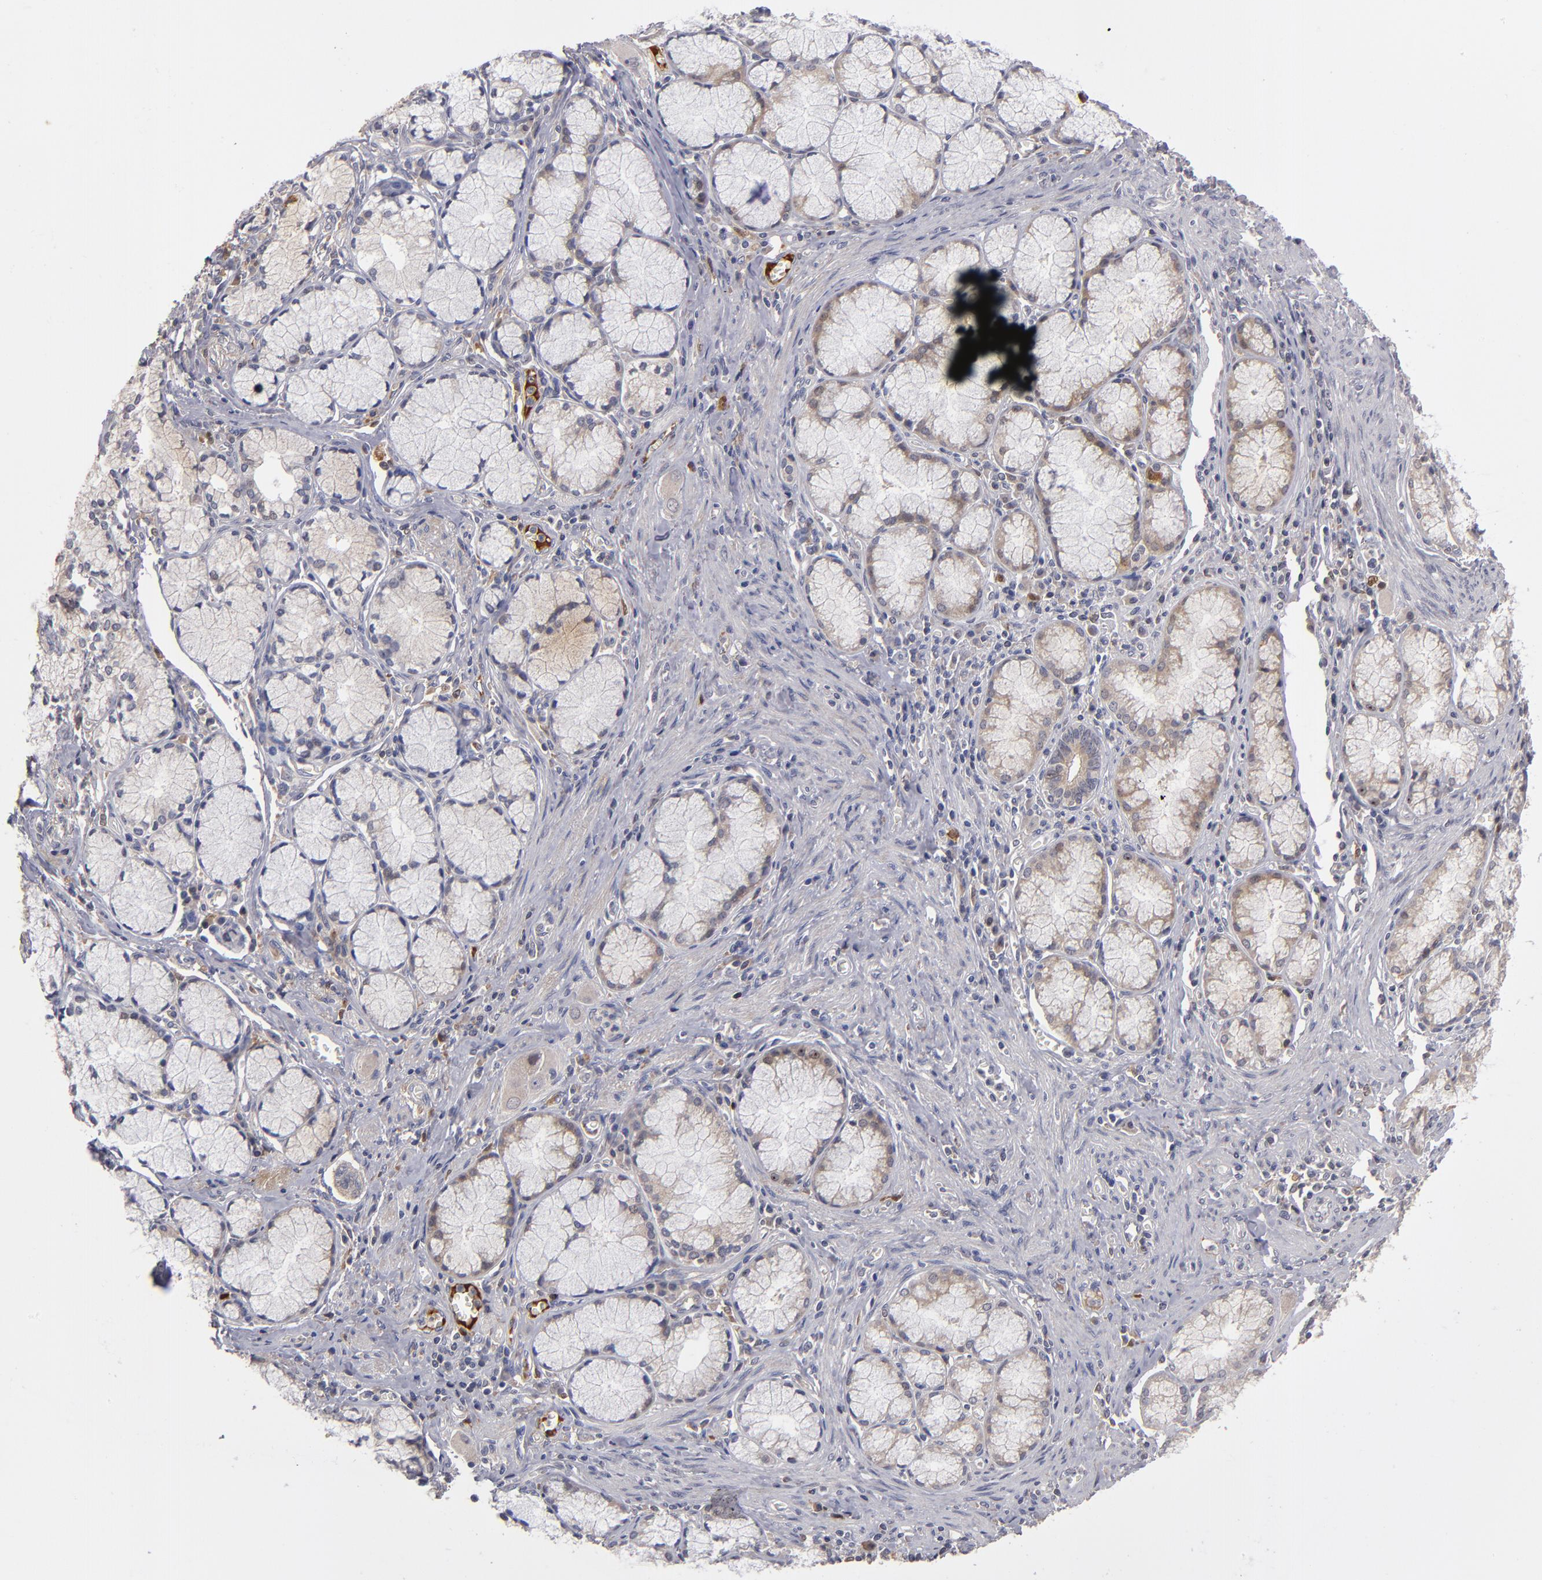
{"staining": {"intensity": "weak", "quantity": "<25%", "location": "cytoplasmic/membranous"}, "tissue": "pancreatic cancer", "cell_type": "Tumor cells", "image_type": "cancer", "snomed": [{"axis": "morphology", "description": "Adenocarcinoma, NOS"}, {"axis": "topography", "description": "Pancreas"}], "caption": "An IHC histopathology image of pancreatic cancer (adenocarcinoma) is shown. There is no staining in tumor cells of pancreatic cancer (adenocarcinoma). (DAB (3,3'-diaminobenzidine) immunohistochemistry, high magnification).", "gene": "EXD2", "patient": {"sex": "male", "age": 77}}